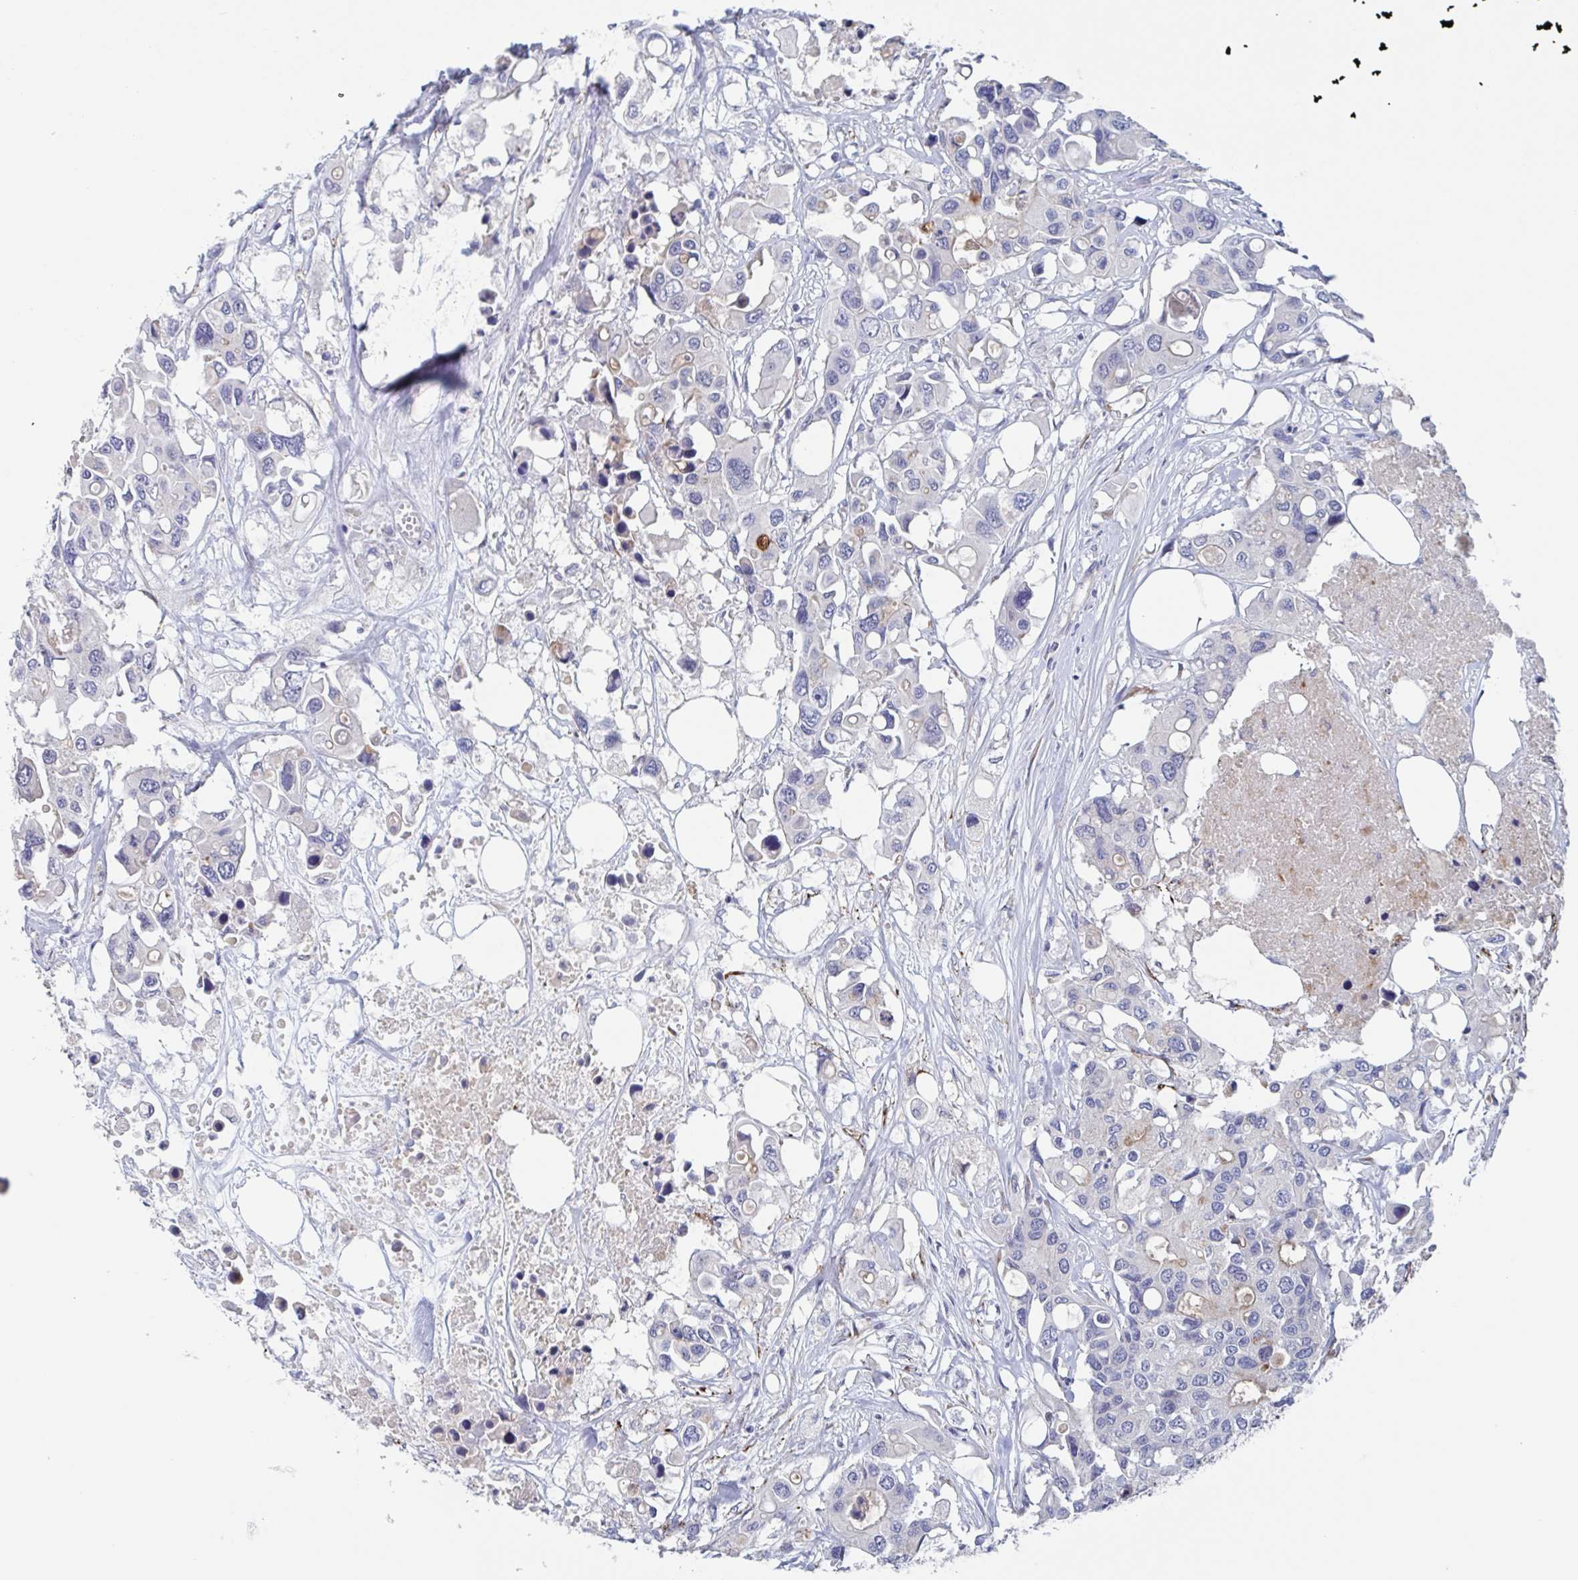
{"staining": {"intensity": "negative", "quantity": "none", "location": "none"}, "tissue": "colorectal cancer", "cell_type": "Tumor cells", "image_type": "cancer", "snomed": [{"axis": "morphology", "description": "Adenocarcinoma, NOS"}, {"axis": "topography", "description": "Colon"}], "caption": "Immunohistochemical staining of human colorectal adenocarcinoma shows no significant expression in tumor cells.", "gene": "ST14", "patient": {"sex": "male", "age": 77}}